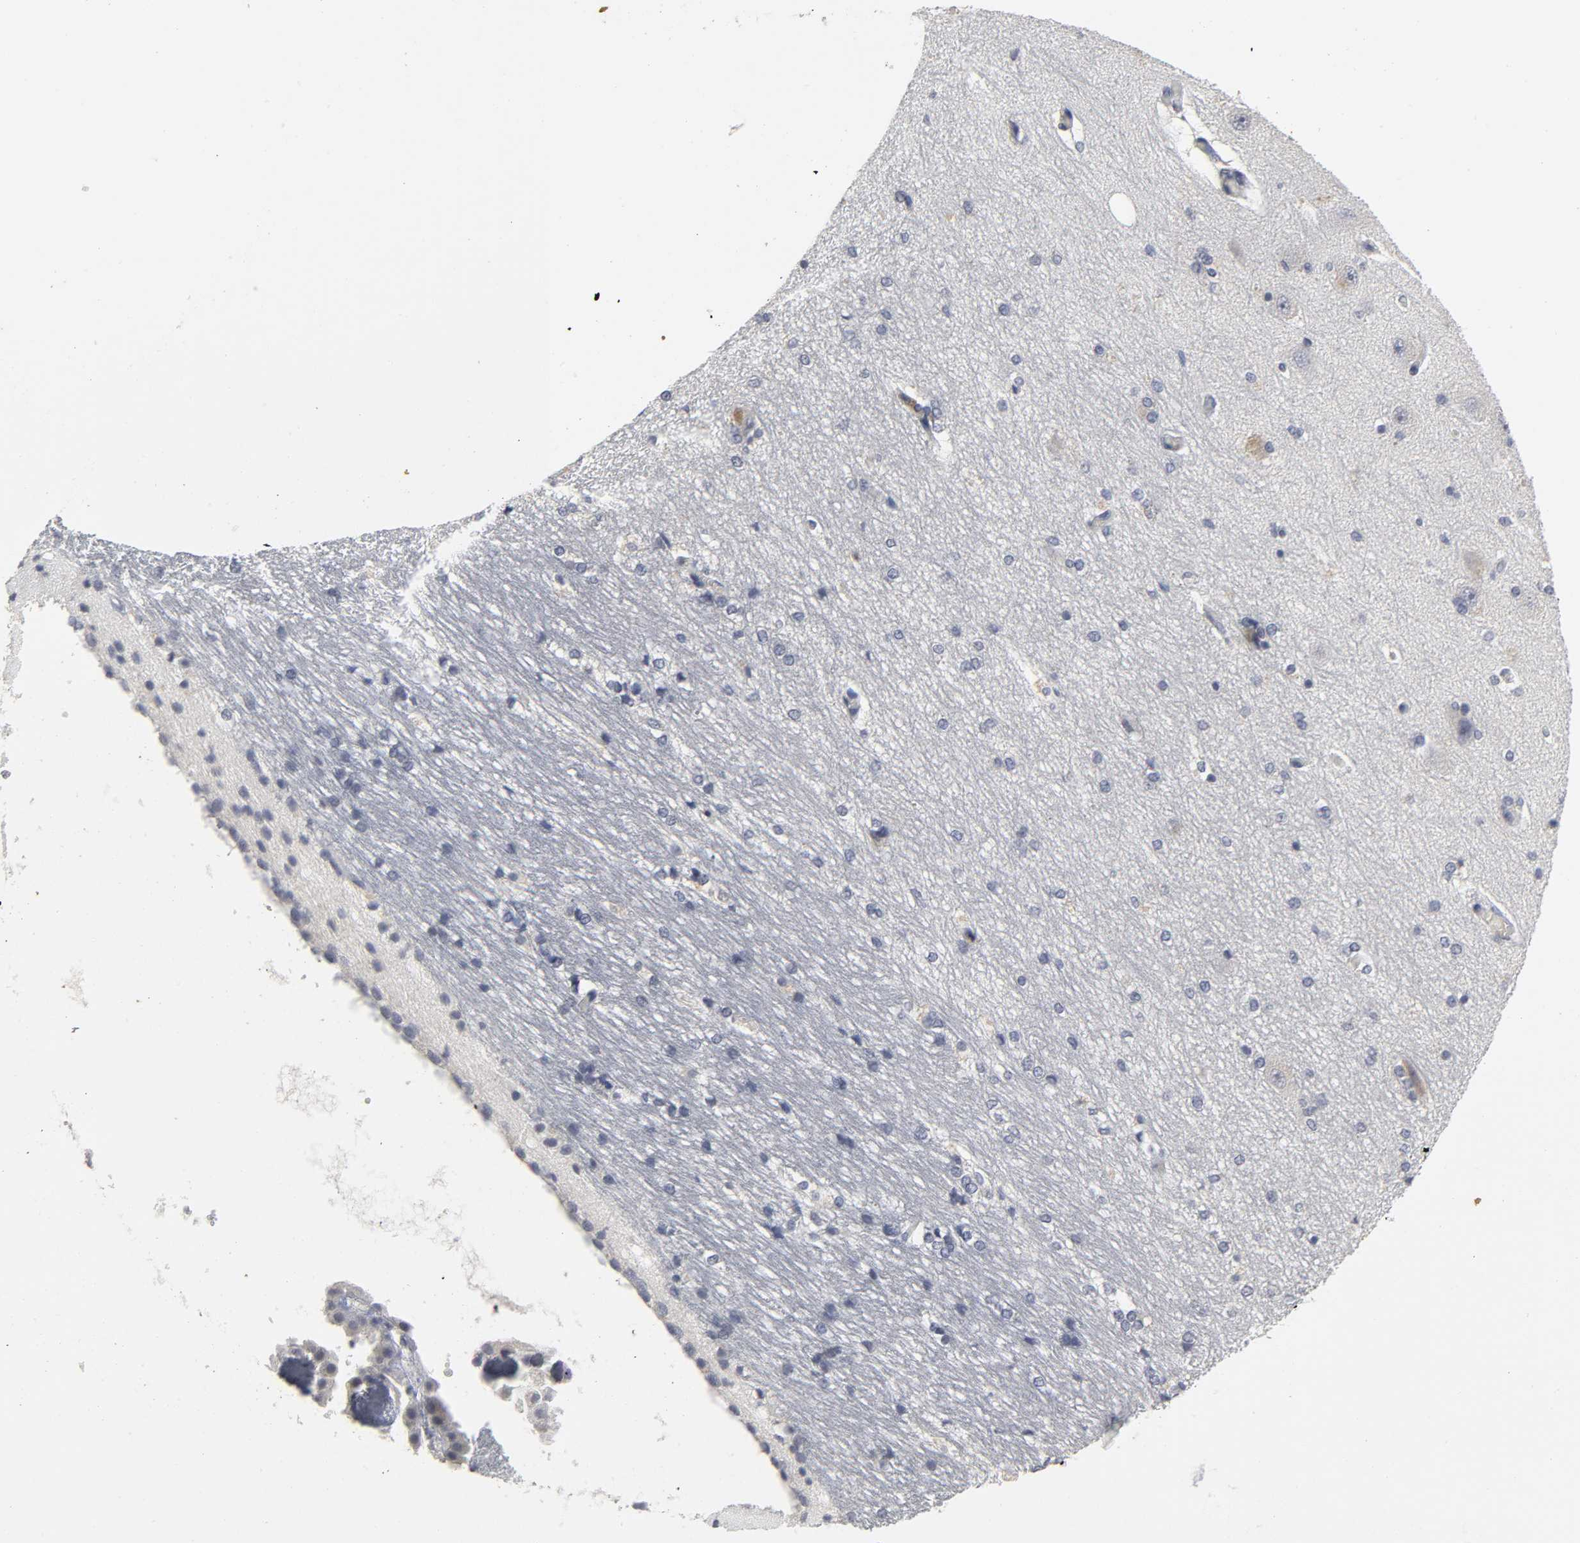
{"staining": {"intensity": "negative", "quantity": "none", "location": "none"}, "tissue": "hippocampus", "cell_type": "Glial cells", "image_type": "normal", "snomed": [{"axis": "morphology", "description": "Normal tissue, NOS"}, {"axis": "topography", "description": "Hippocampus"}], "caption": "A photomicrograph of hippocampus stained for a protein demonstrates no brown staining in glial cells. The staining was performed using DAB (3,3'-diaminobenzidine) to visualize the protein expression in brown, while the nuclei were stained in blue with hematoxylin (Magnification: 20x).", "gene": "TCAP", "patient": {"sex": "female", "age": 19}}